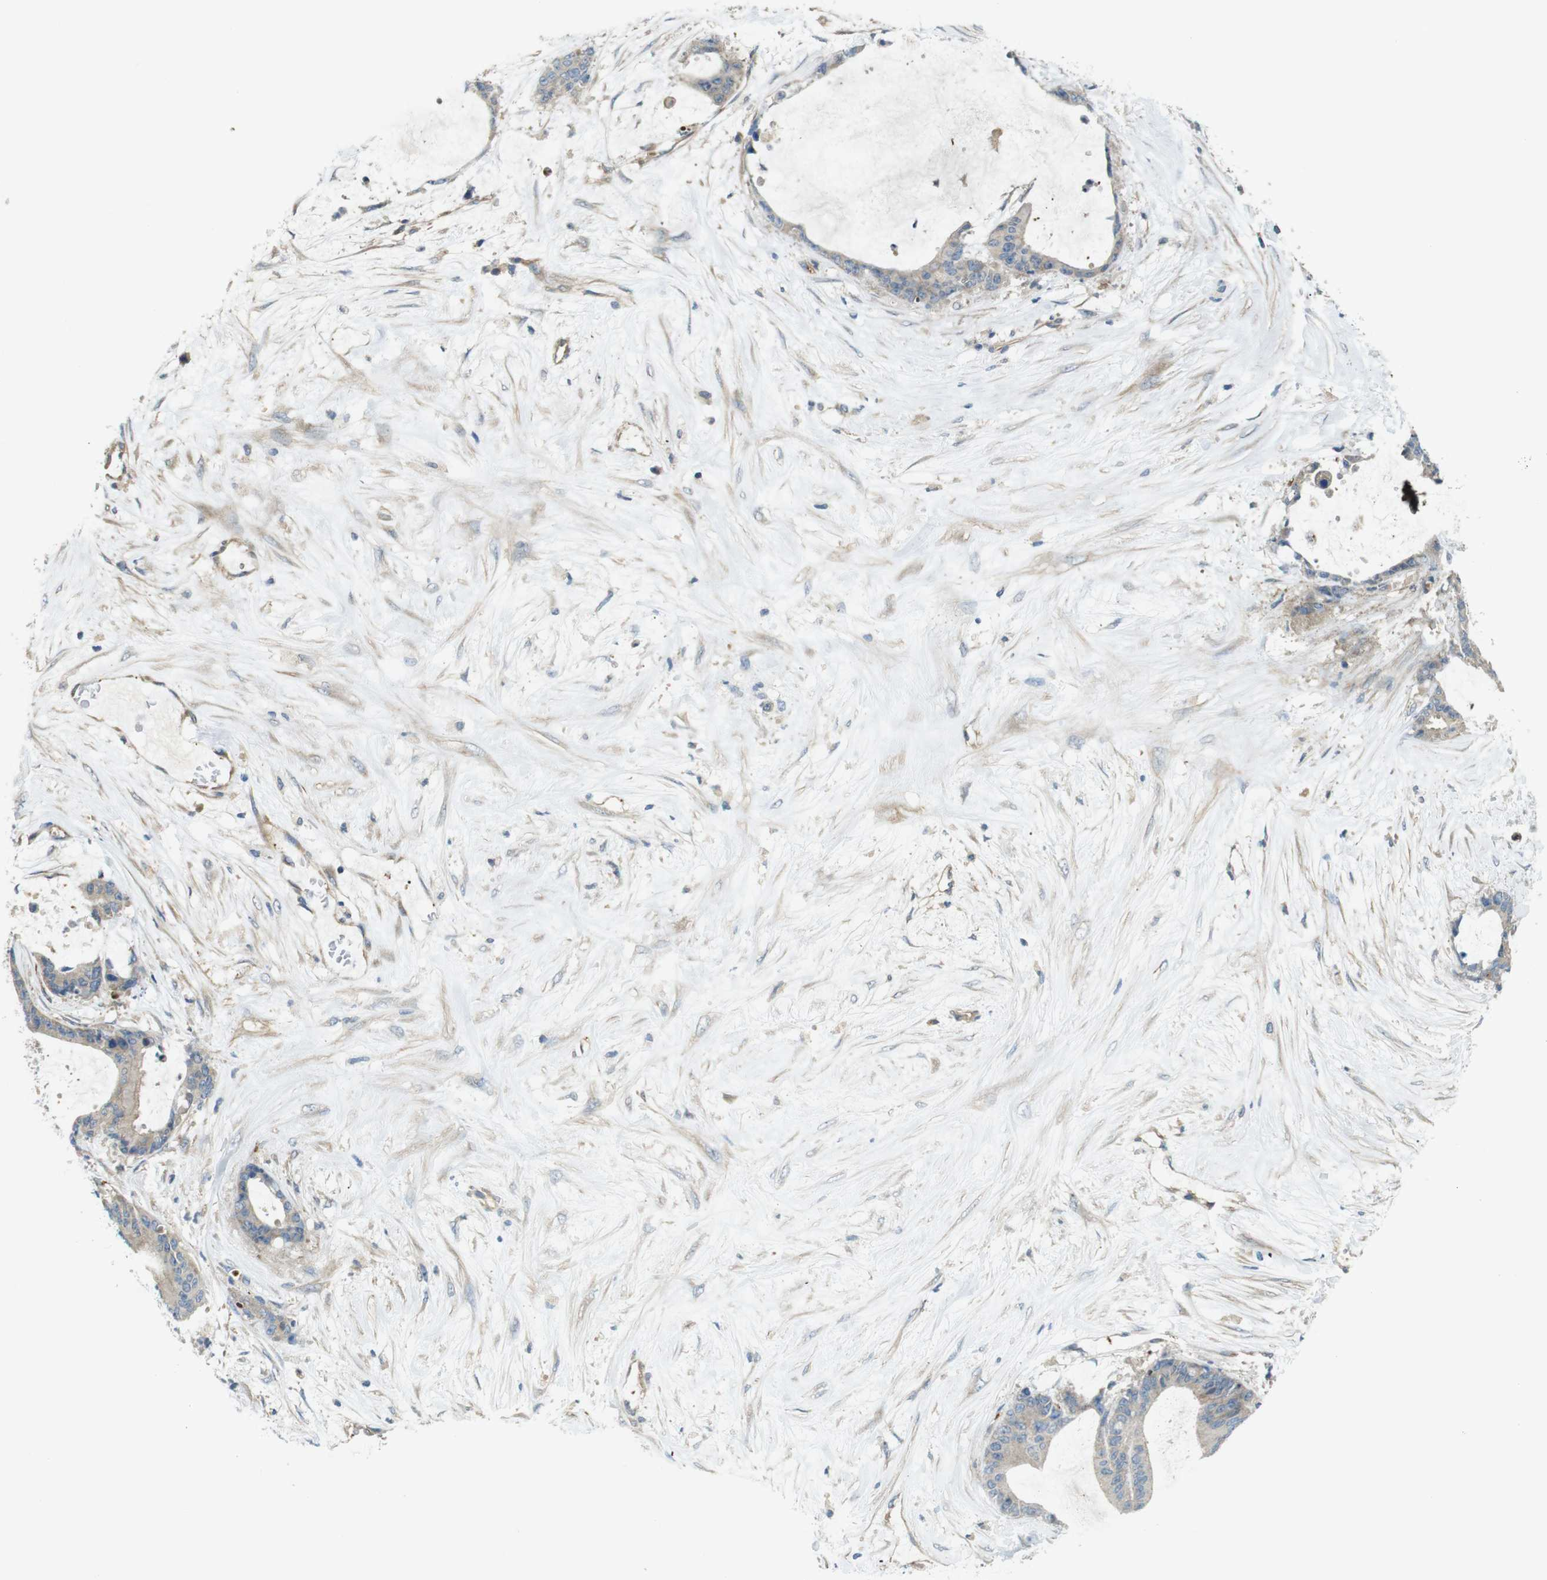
{"staining": {"intensity": "weak", "quantity": ">75%", "location": "cytoplasmic/membranous"}, "tissue": "liver cancer", "cell_type": "Tumor cells", "image_type": "cancer", "snomed": [{"axis": "morphology", "description": "Cholangiocarcinoma"}, {"axis": "topography", "description": "Liver"}], "caption": "Immunohistochemical staining of liver cholangiocarcinoma demonstrates weak cytoplasmic/membranous protein expression in about >75% of tumor cells.", "gene": "TSC1", "patient": {"sex": "female", "age": 73}}